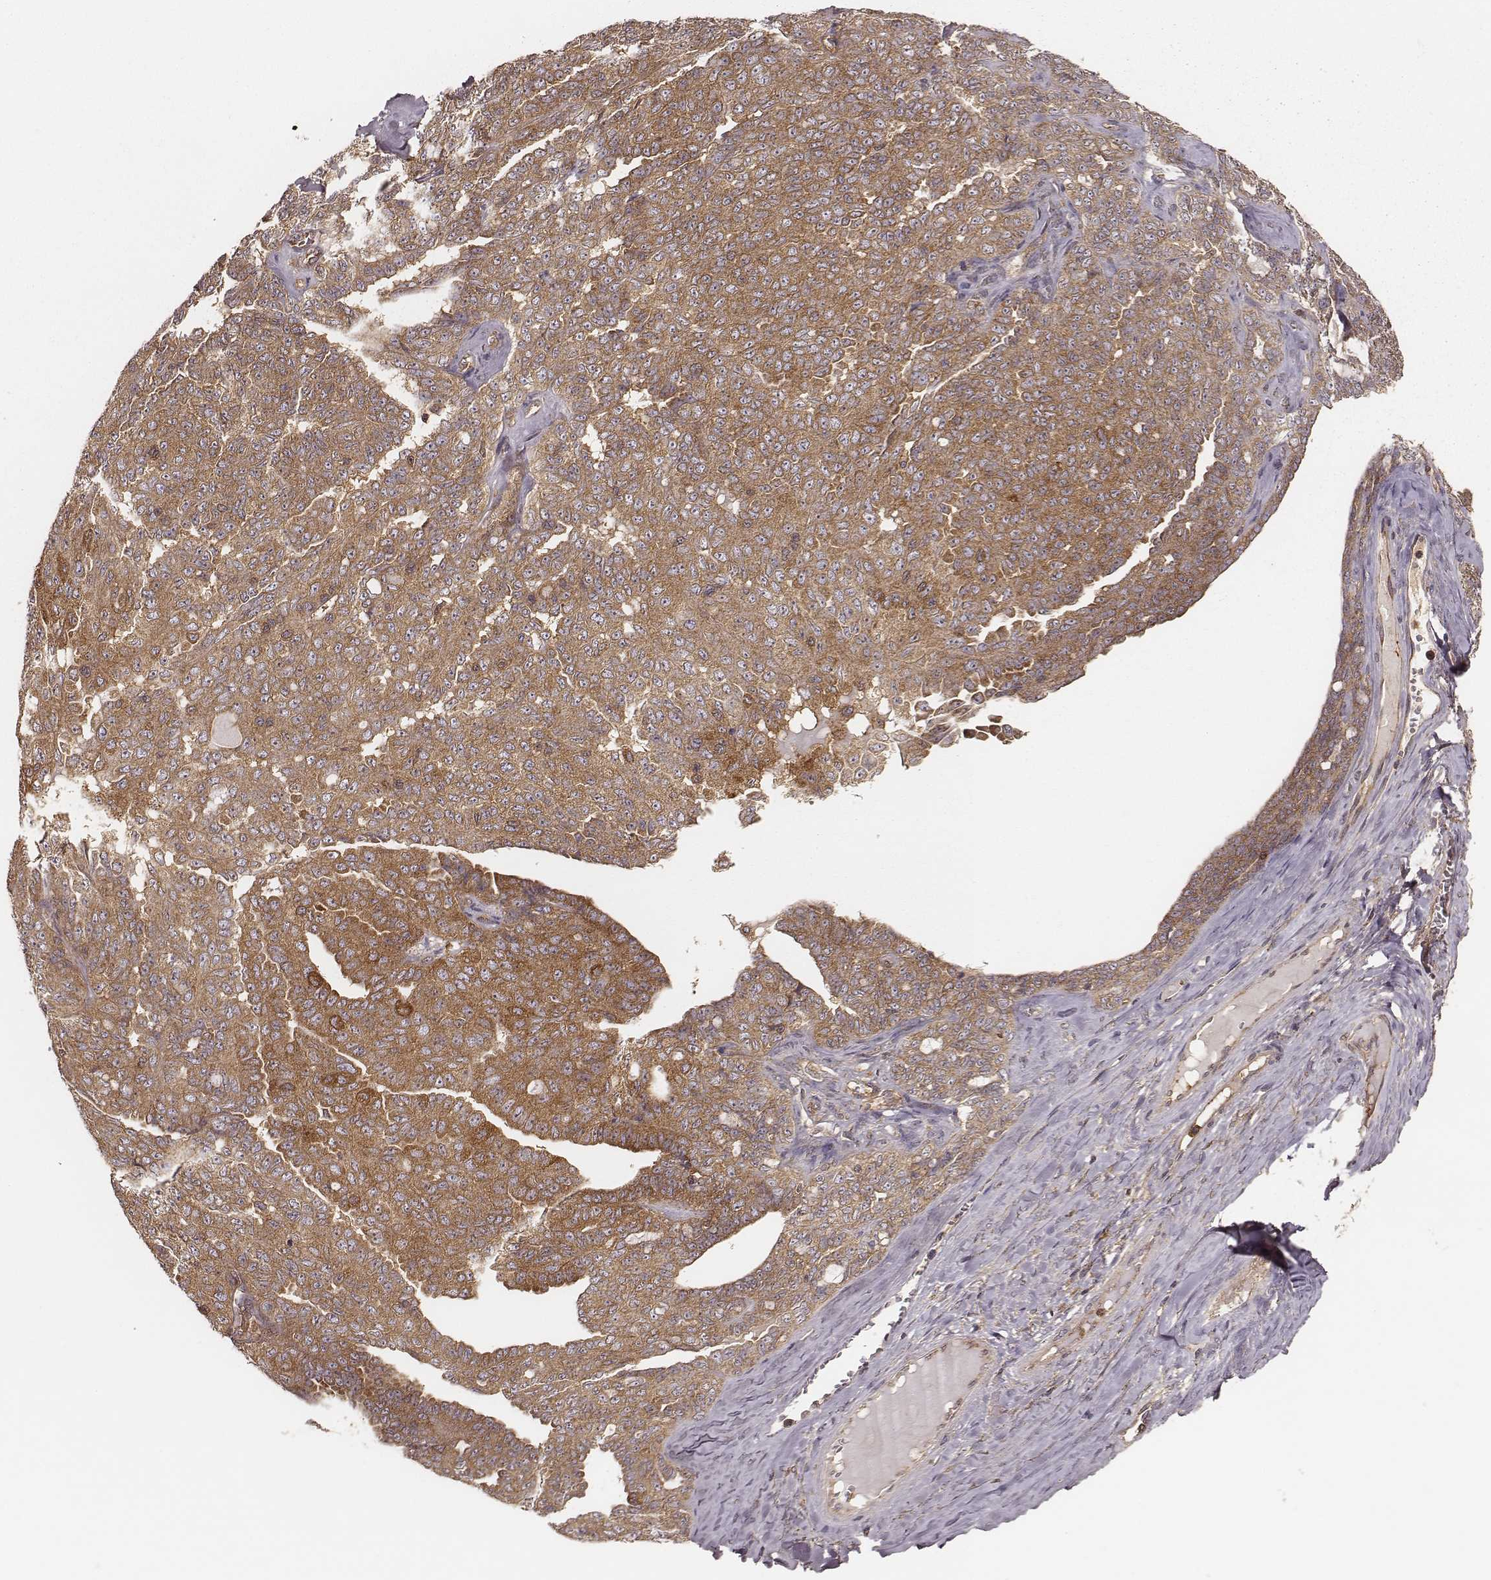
{"staining": {"intensity": "moderate", "quantity": ">75%", "location": "cytoplasmic/membranous"}, "tissue": "ovarian cancer", "cell_type": "Tumor cells", "image_type": "cancer", "snomed": [{"axis": "morphology", "description": "Cystadenocarcinoma, serous, NOS"}, {"axis": "topography", "description": "Ovary"}], "caption": "Ovarian serous cystadenocarcinoma was stained to show a protein in brown. There is medium levels of moderate cytoplasmic/membranous expression in about >75% of tumor cells.", "gene": "CARS1", "patient": {"sex": "female", "age": 71}}